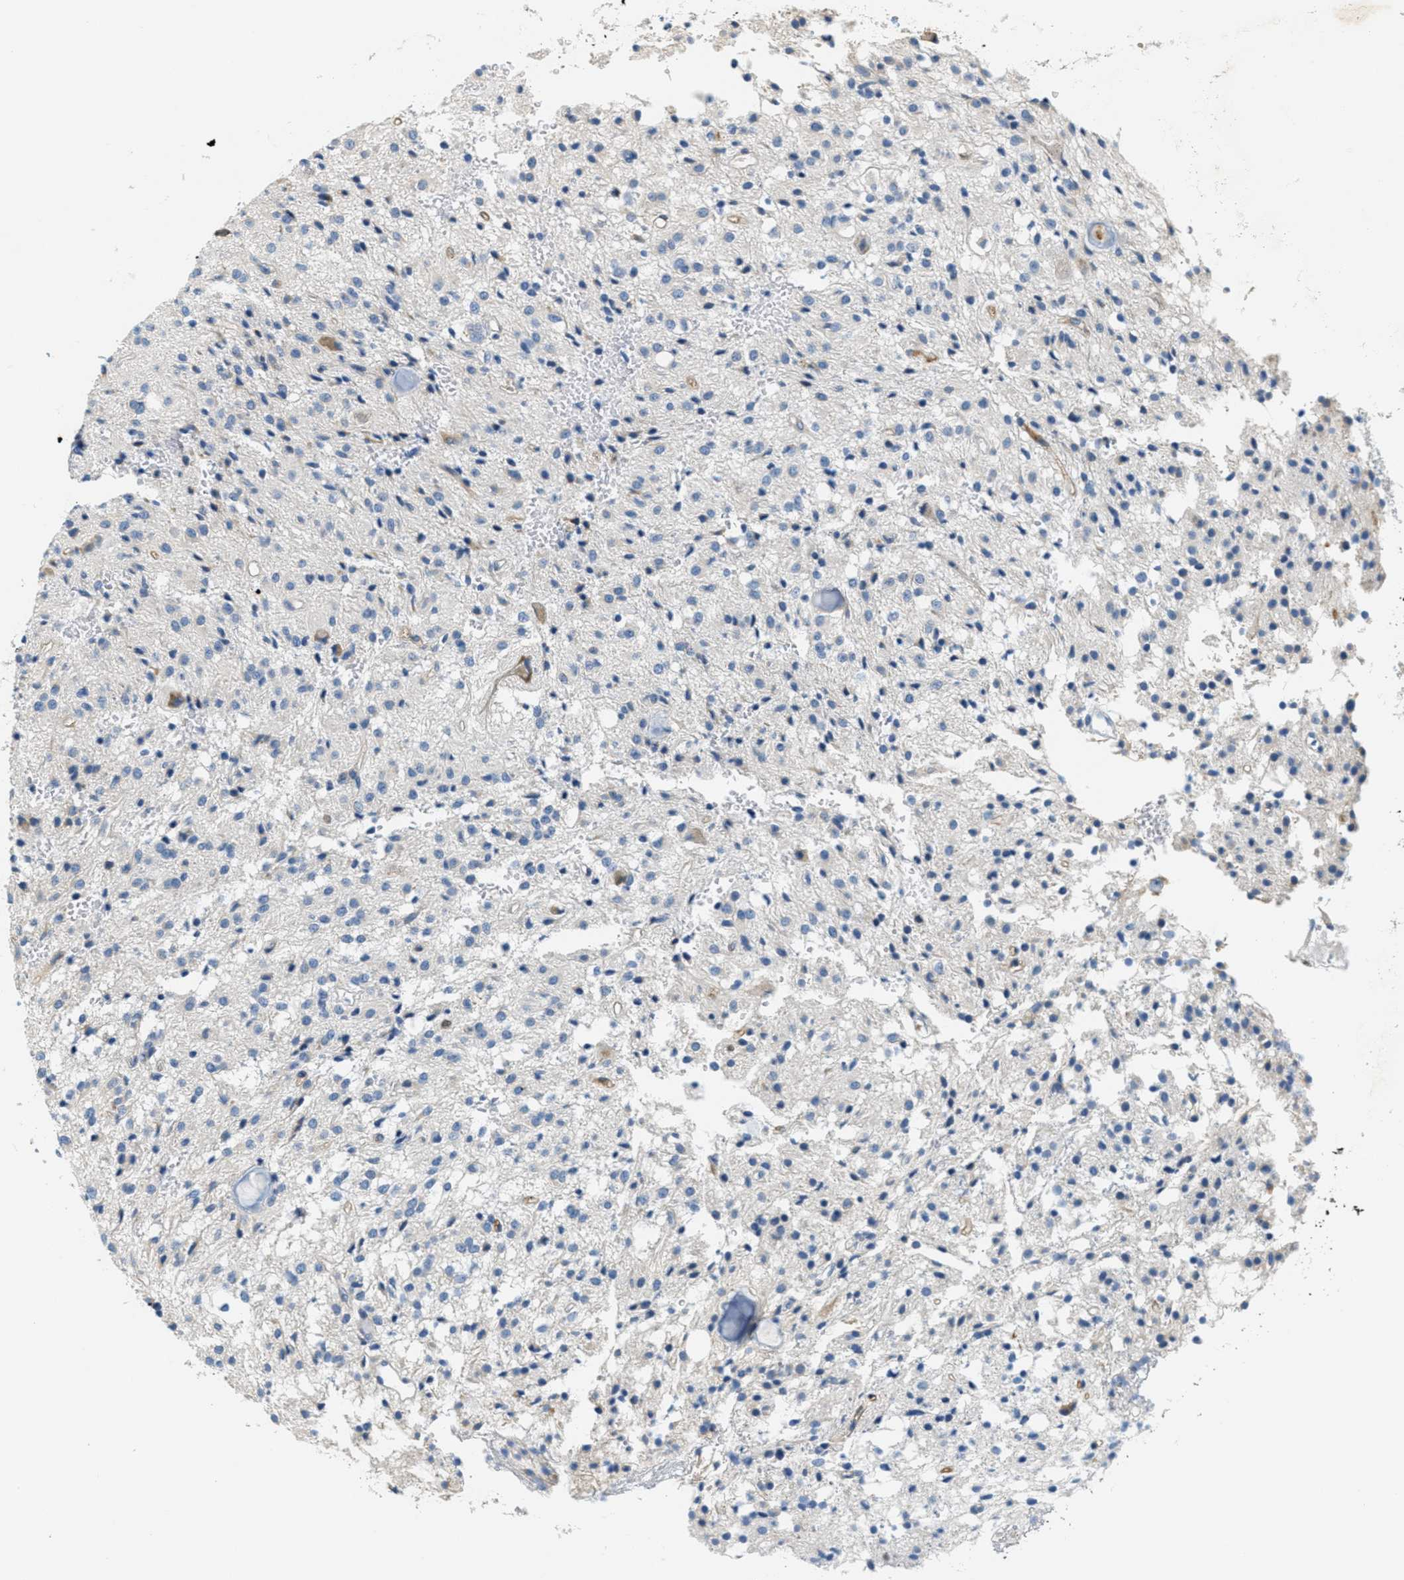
{"staining": {"intensity": "negative", "quantity": "none", "location": "none"}, "tissue": "glioma", "cell_type": "Tumor cells", "image_type": "cancer", "snomed": [{"axis": "morphology", "description": "Glioma, malignant, High grade"}, {"axis": "topography", "description": "Brain"}], "caption": "IHC image of malignant glioma (high-grade) stained for a protein (brown), which reveals no expression in tumor cells.", "gene": "CA4", "patient": {"sex": "female", "age": 59}}